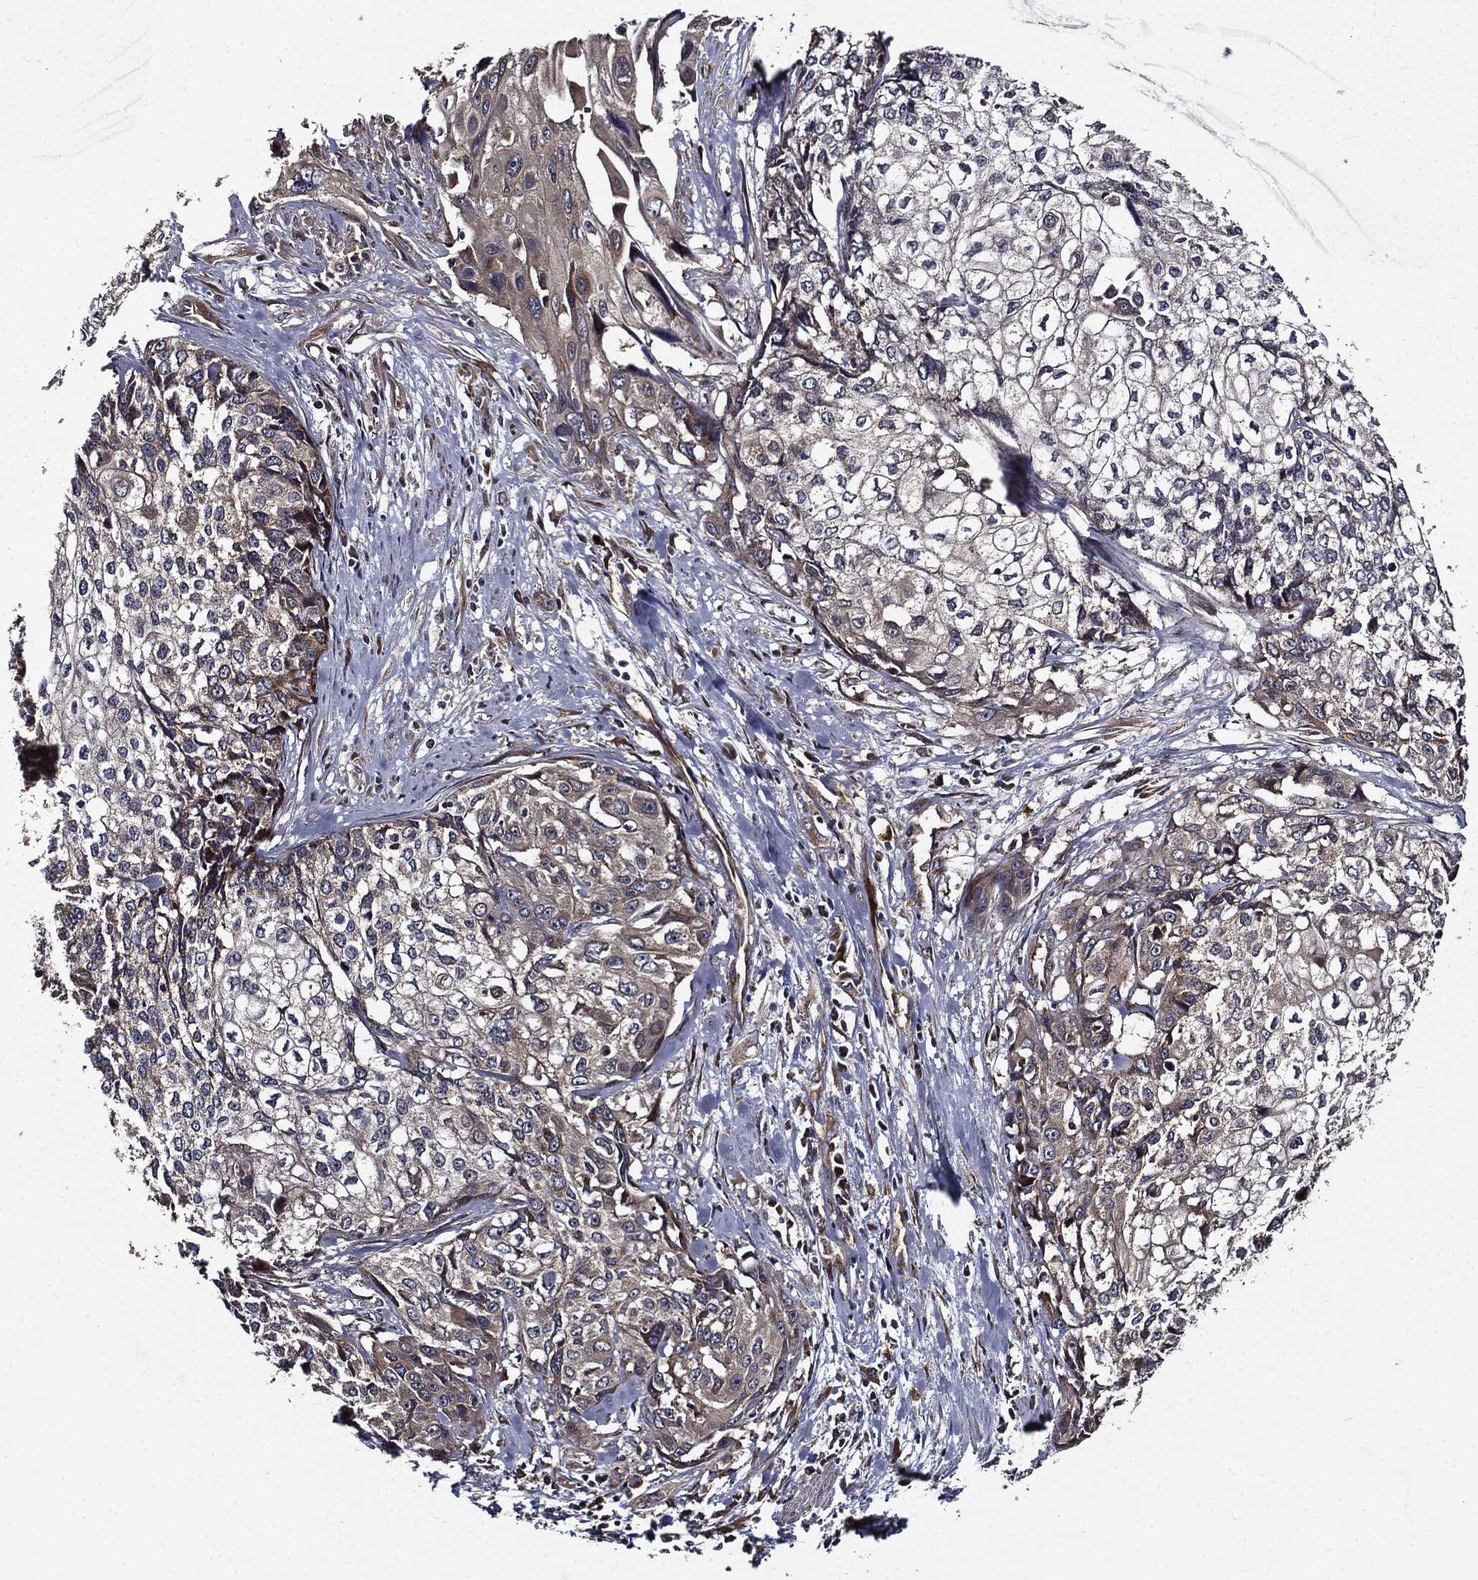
{"staining": {"intensity": "negative", "quantity": "none", "location": "none"}, "tissue": "cervical cancer", "cell_type": "Tumor cells", "image_type": "cancer", "snomed": [{"axis": "morphology", "description": "Squamous cell carcinoma, NOS"}, {"axis": "topography", "description": "Cervix"}], "caption": "The immunohistochemistry photomicrograph has no significant positivity in tumor cells of cervical squamous cell carcinoma tissue. (Brightfield microscopy of DAB (3,3'-diaminobenzidine) immunohistochemistry (IHC) at high magnification).", "gene": "HTT", "patient": {"sex": "female", "age": 58}}